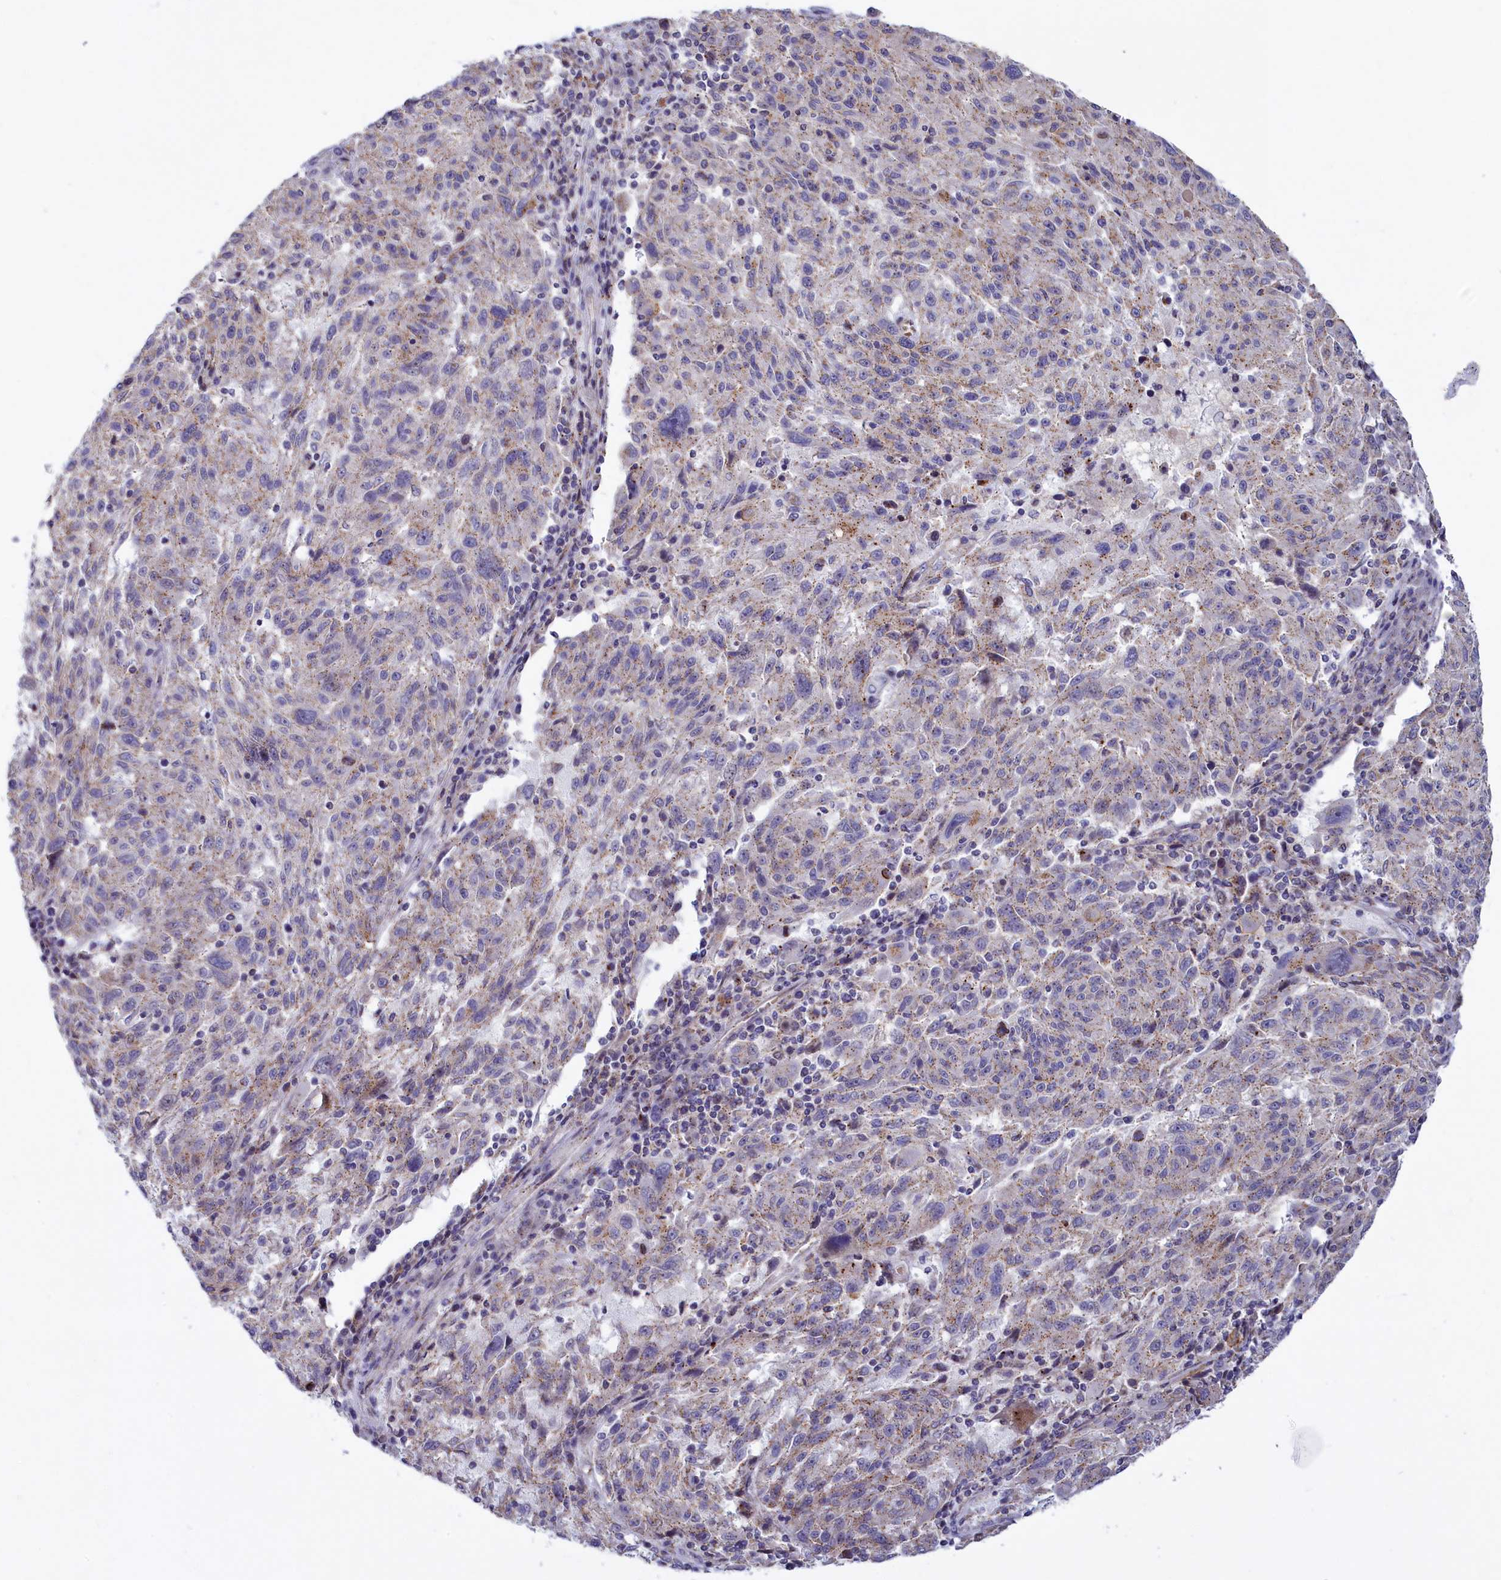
{"staining": {"intensity": "weak", "quantity": "<25%", "location": "cytoplasmic/membranous"}, "tissue": "melanoma", "cell_type": "Tumor cells", "image_type": "cancer", "snomed": [{"axis": "morphology", "description": "Malignant melanoma, NOS"}, {"axis": "topography", "description": "Skin"}], "caption": "Human melanoma stained for a protein using immunohistochemistry (IHC) reveals no expression in tumor cells.", "gene": "HYKK", "patient": {"sex": "male", "age": 53}}